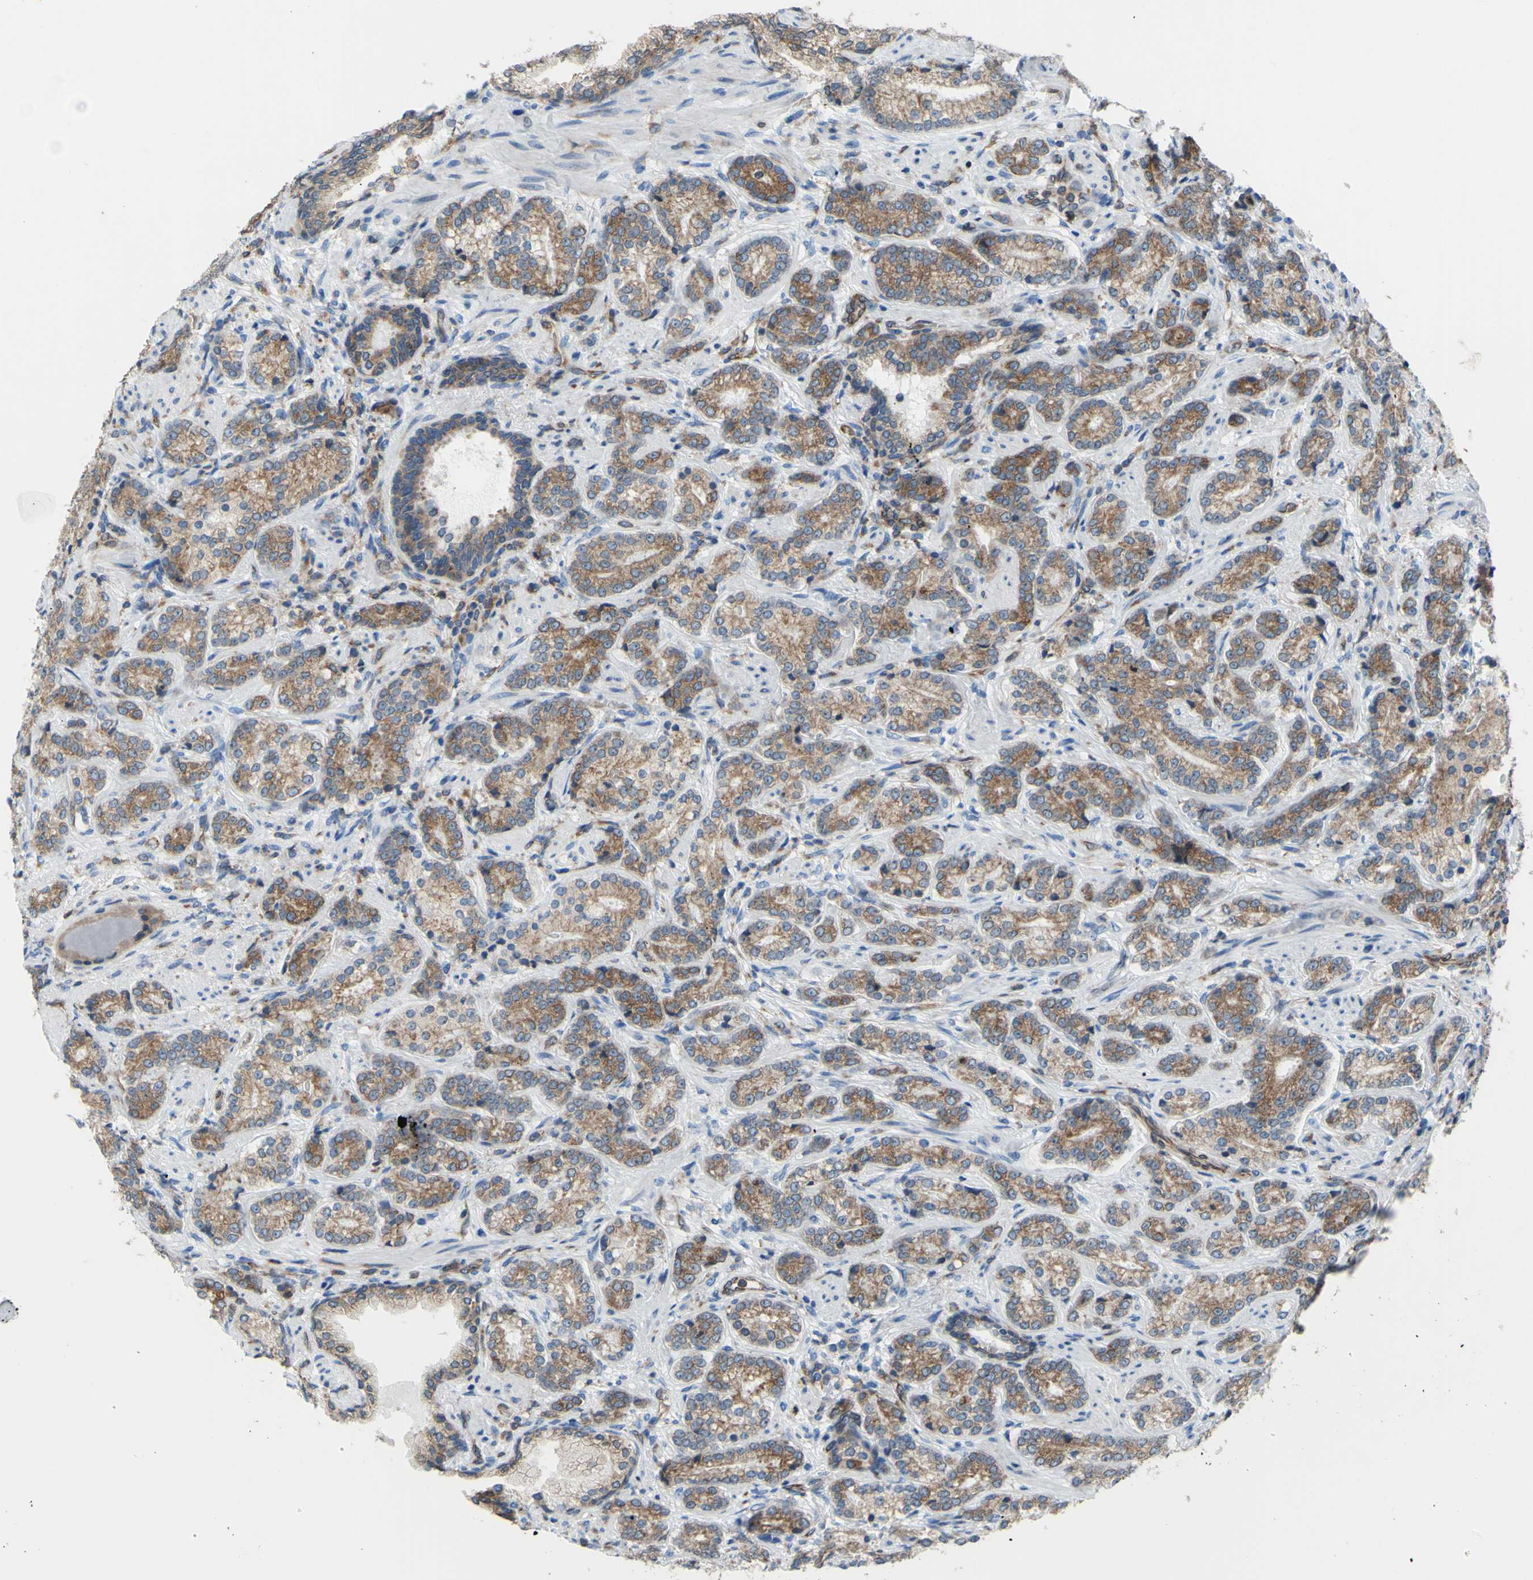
{"staining": {"intensity": "moderate", "quantity": ">75%", "location": "cytoplasmic/membranous"}, "tissue": "prostate cancer", "cell_type": "Tumor cells", "image_type": "cancer", "snomed": [{"axis": "morphology", "description": "Adenocarcinoma, High grade"}, {"axis": "topography", "description": "Prostate"}], "caption": "High-magnification brightfield microscopy of prostate cancer stained with DAB (3,3'-diaminobenzidine) (brown) and counterstained with hematoxylin (blue). tumor cells exhibit moderate cytoplasmic/membranous expression is present in approximately>75% of cells. The staining is performed using DAB brown chromogen to label protein expression. The nuclei are counter-stained blue using hematoxylin.", "gene": "MGST2", "patient": {"sex": "male", "age": 61}}